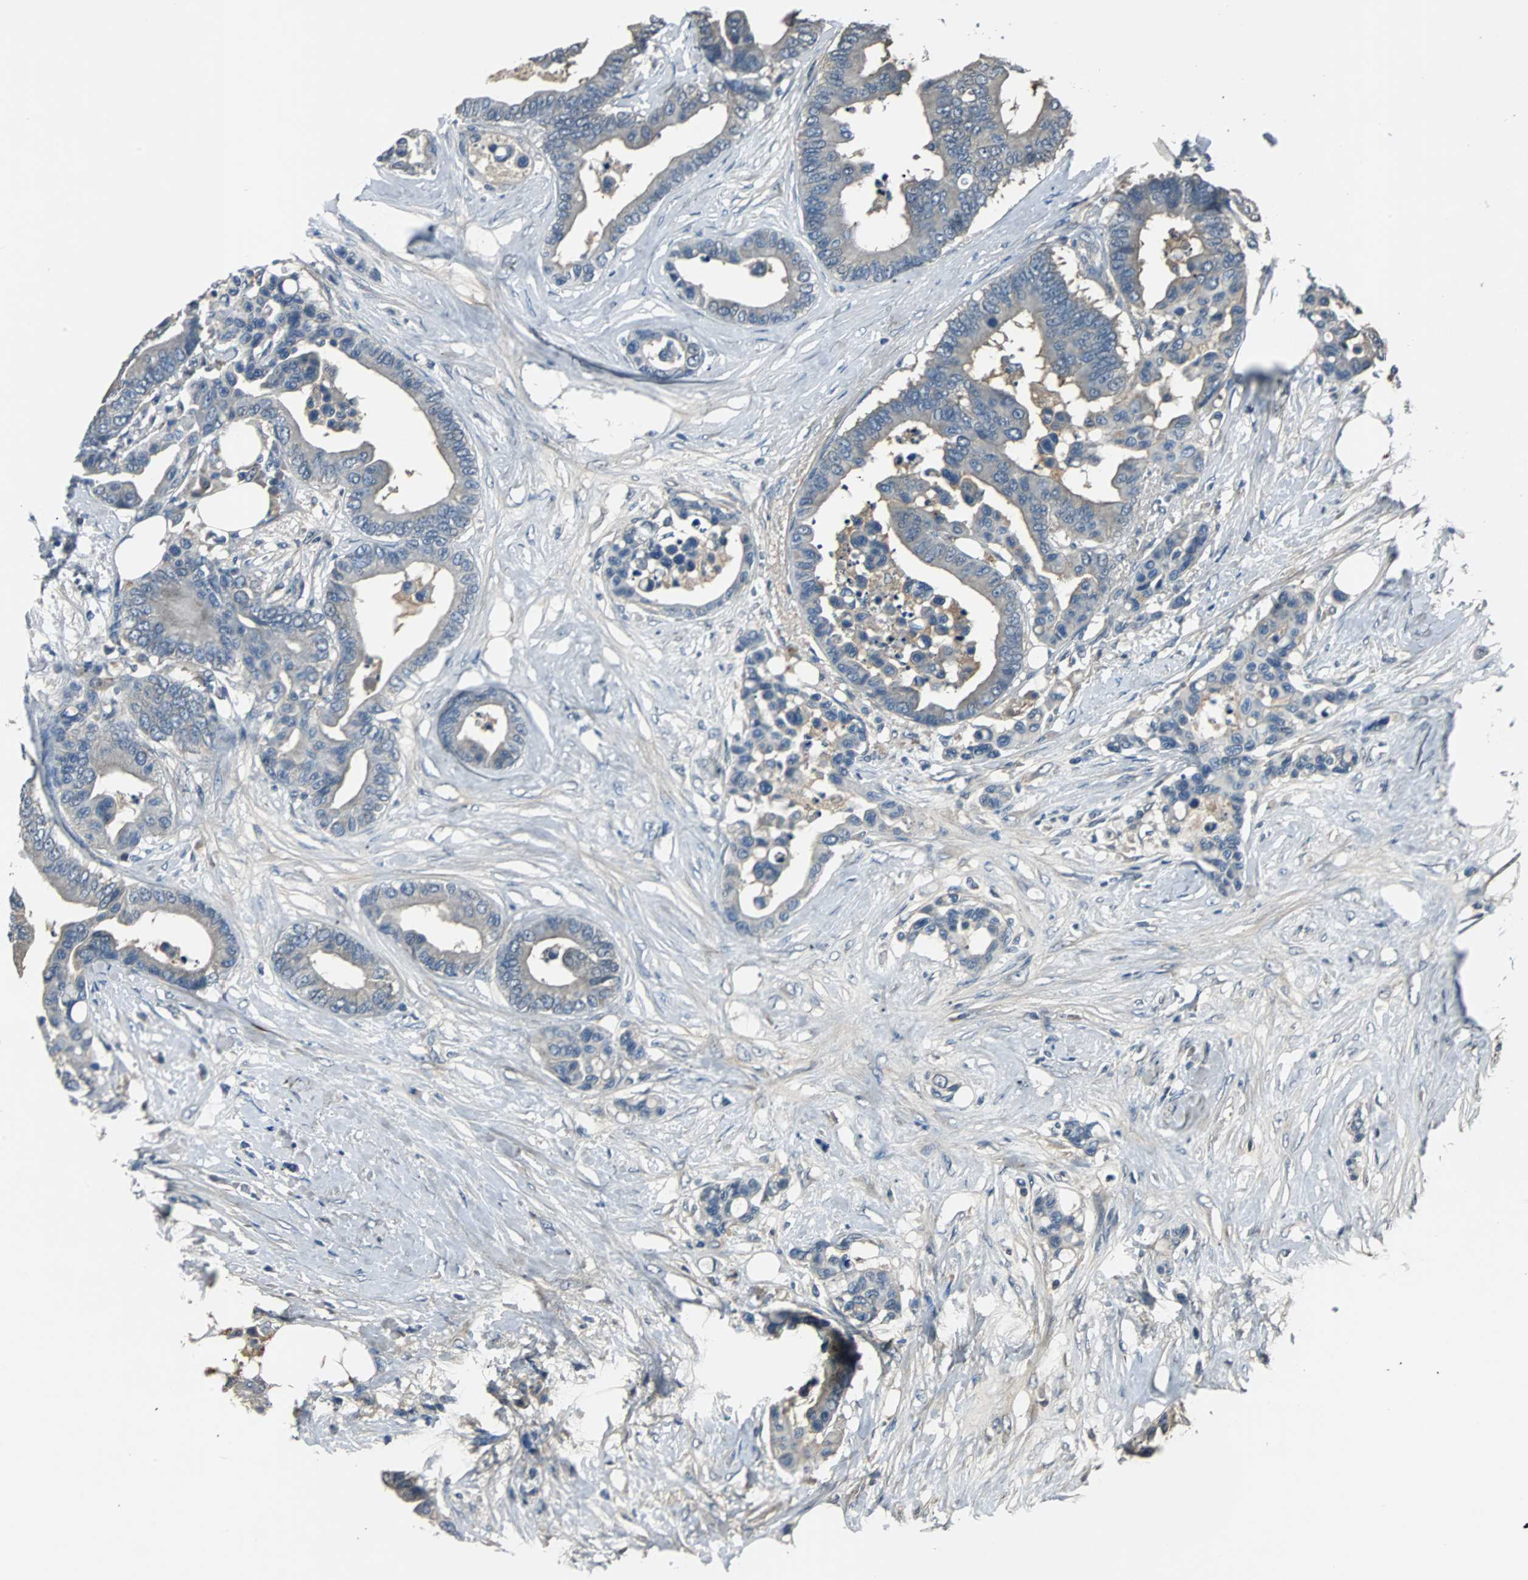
{"staining": {"intensity": "moderate", "quantity": "25%-75%", "location": "cytoplasmic/membranous"}, "tissue": "colorectal cancer", "cell_type": "Tumor cells", "image_type": "cancer", "snomed": [{"axis": "morphology", "description": "Adenocarcinoma, NOS"}, {"axis": "topography", "description": "Colon"}], "caption": "A medium amount of moderate cytoplasmic/membranous expression is seen in about 25%-75% of tumor cells in colorectal cancer (adenocarcinoma) tissue. (Stains: DAB in brown, nuclei in blue, Microscopy: brightfield microscopy at high magnification).", "gene": "ABHD2", "patient": {"sex": "male", "age": 82}}